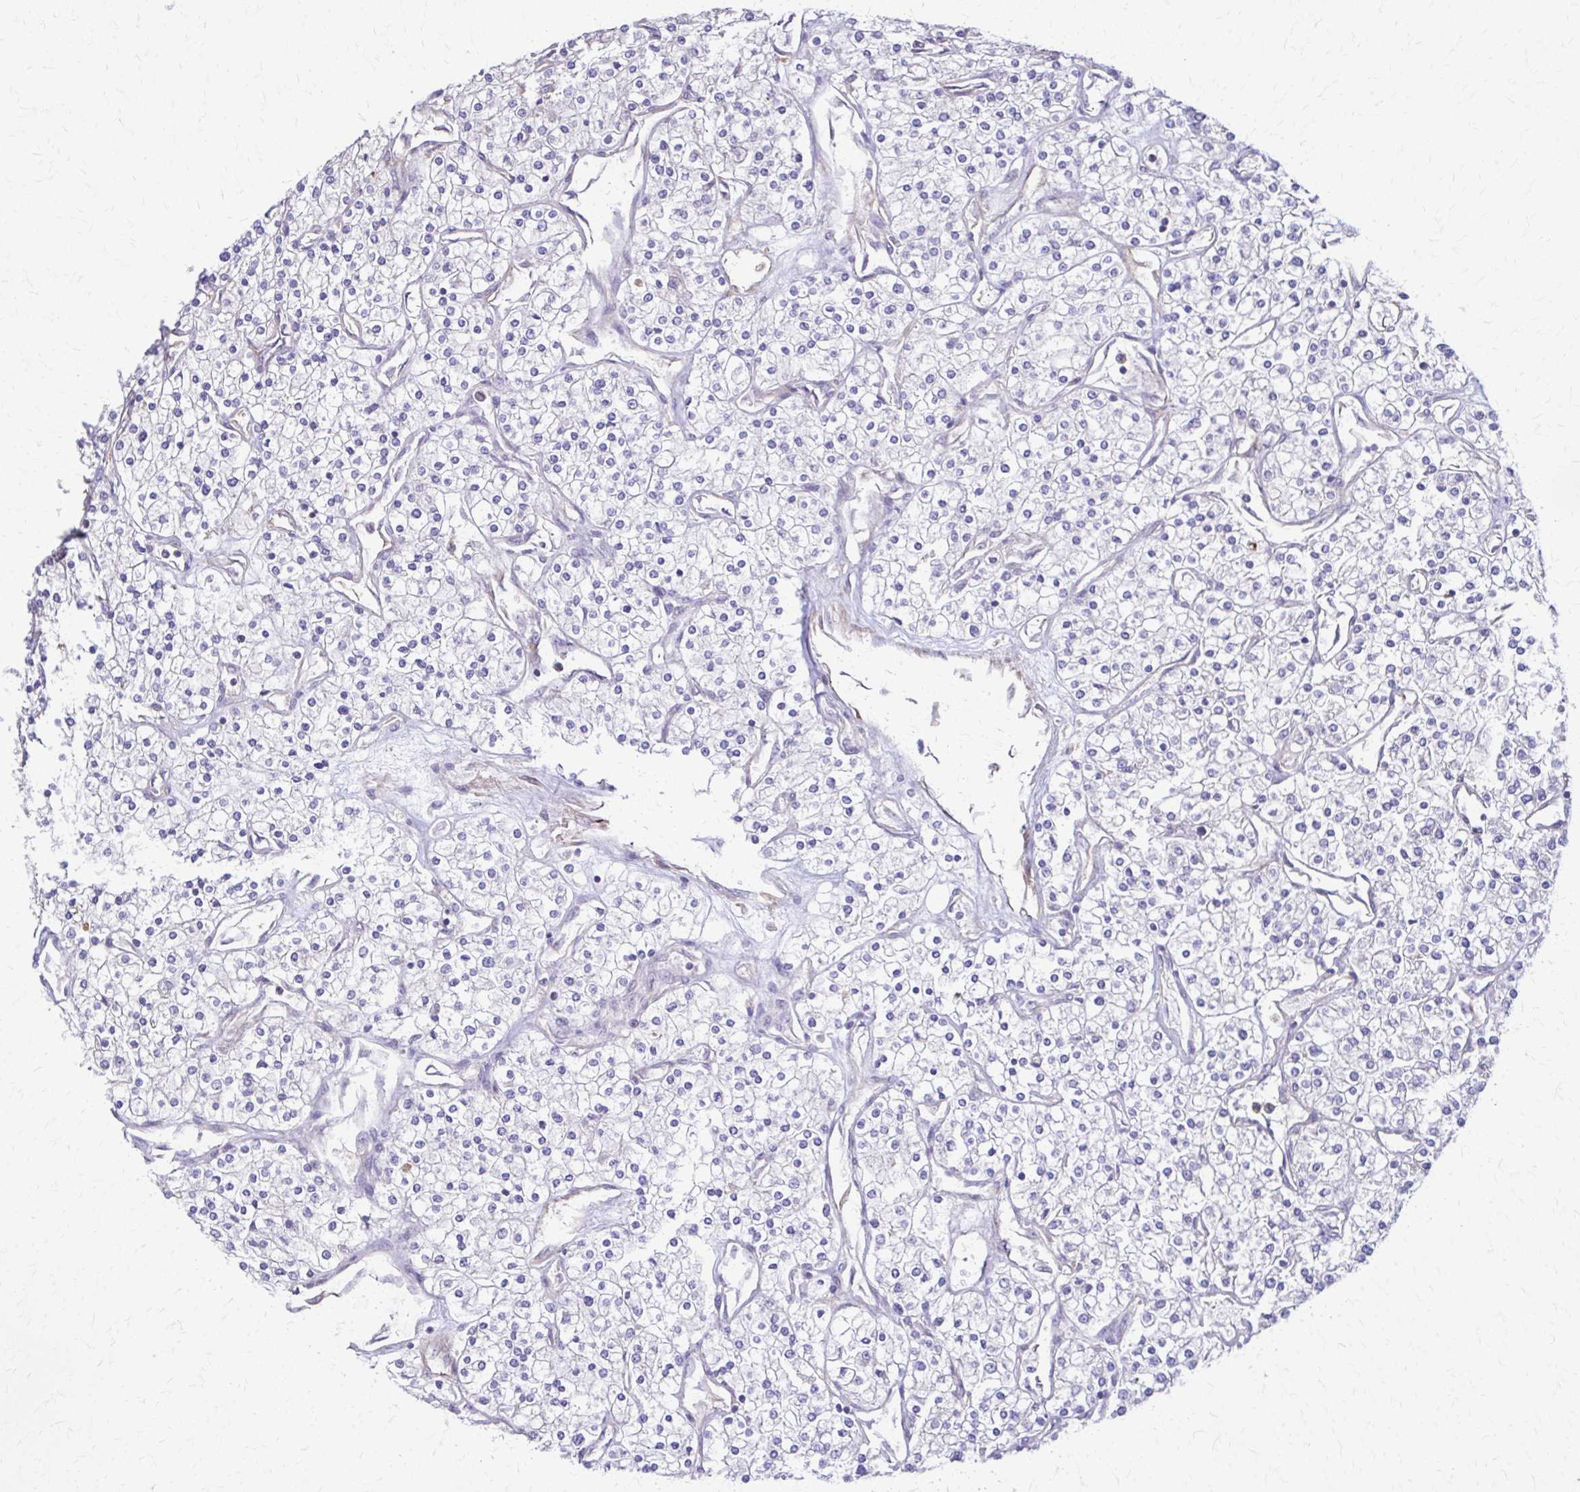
{"staining": {"intensity": "negative", "quantity": "none", "location": "none"}, "tissue": "renal cancer", "cell_type": "Tumor cells", "image_type": "cancer", "snomed": [{"axis": "morphology", "description": "Adenocarcinoma, NOS"}, {"axis": "topography", "description": "Kidney"}], "caption": "DAB immunohistochemical staining of renal cancer demonstrates no significant positivity in tumor cells. Brightfield microscopy of immunohistochemistry (IHC) stained with DAB (brown) and hematoxylin (blue), captured at high magnification.", "gene": "DSP", "patient": {"sex": "male", "age": 80}}